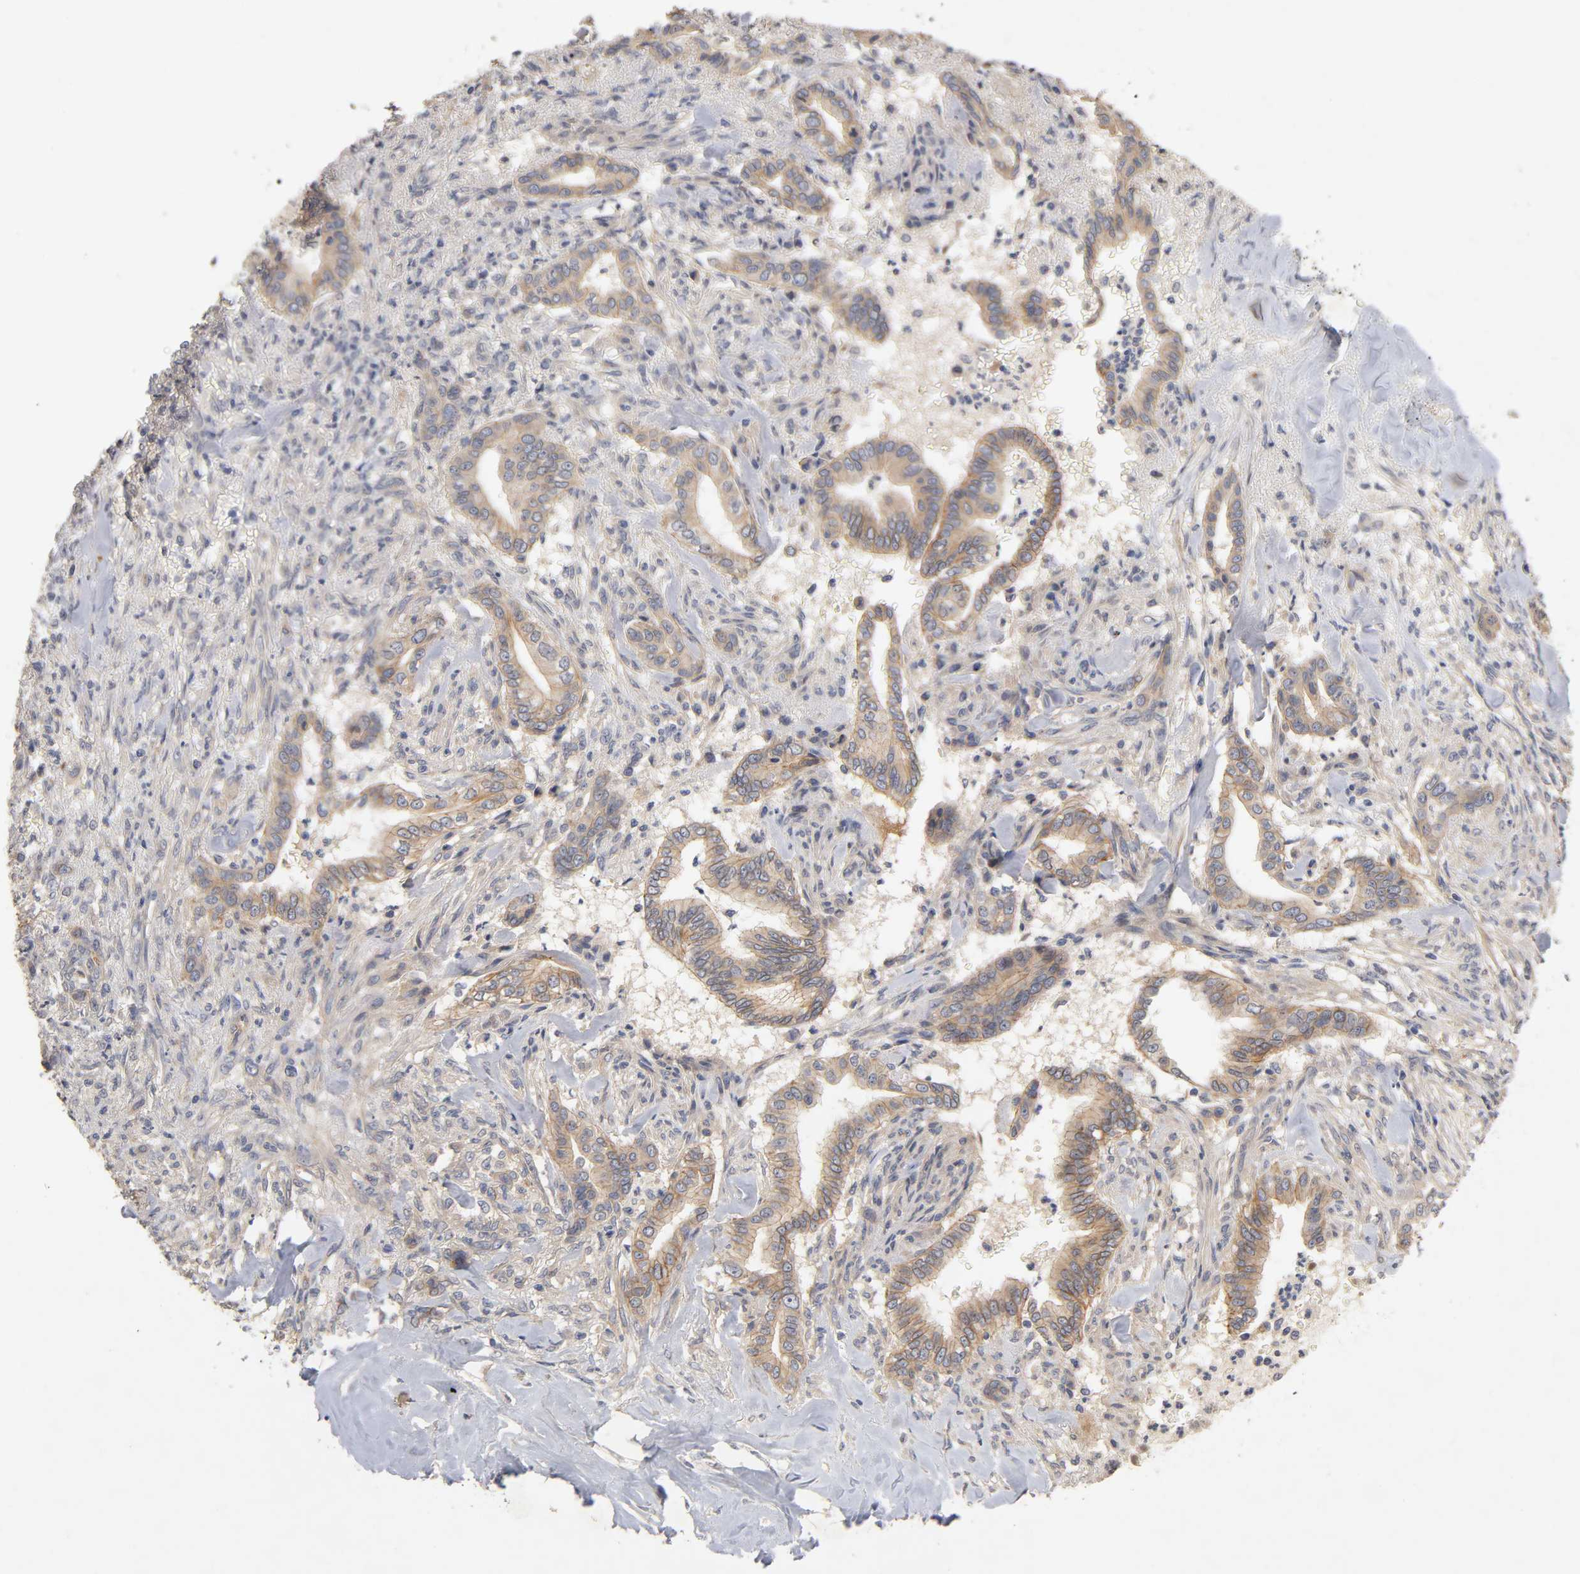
{"staining": {"intensity": "moderate", "quantity": ">75%", "location": "cytoplasmic/membranous"}, "tissue": "liver cancer", "cell_type": "Tumor cells", "image_type": "cancer", "snomed": [{"axis": "morphology", "description": "Cholangiocarcinoma"}, {"axis": "topography", "description": "Liver"}], "caption": "IHC image of human liver cancer (cholangiocarcinoma) stained for a protein (brown), which shows medium levels of moderate cytoplasmic/membranous positivity in approximately >75% of tumor cells.", "gene": "PDZD11", "patient": {"sex": "female", "age": 67}}